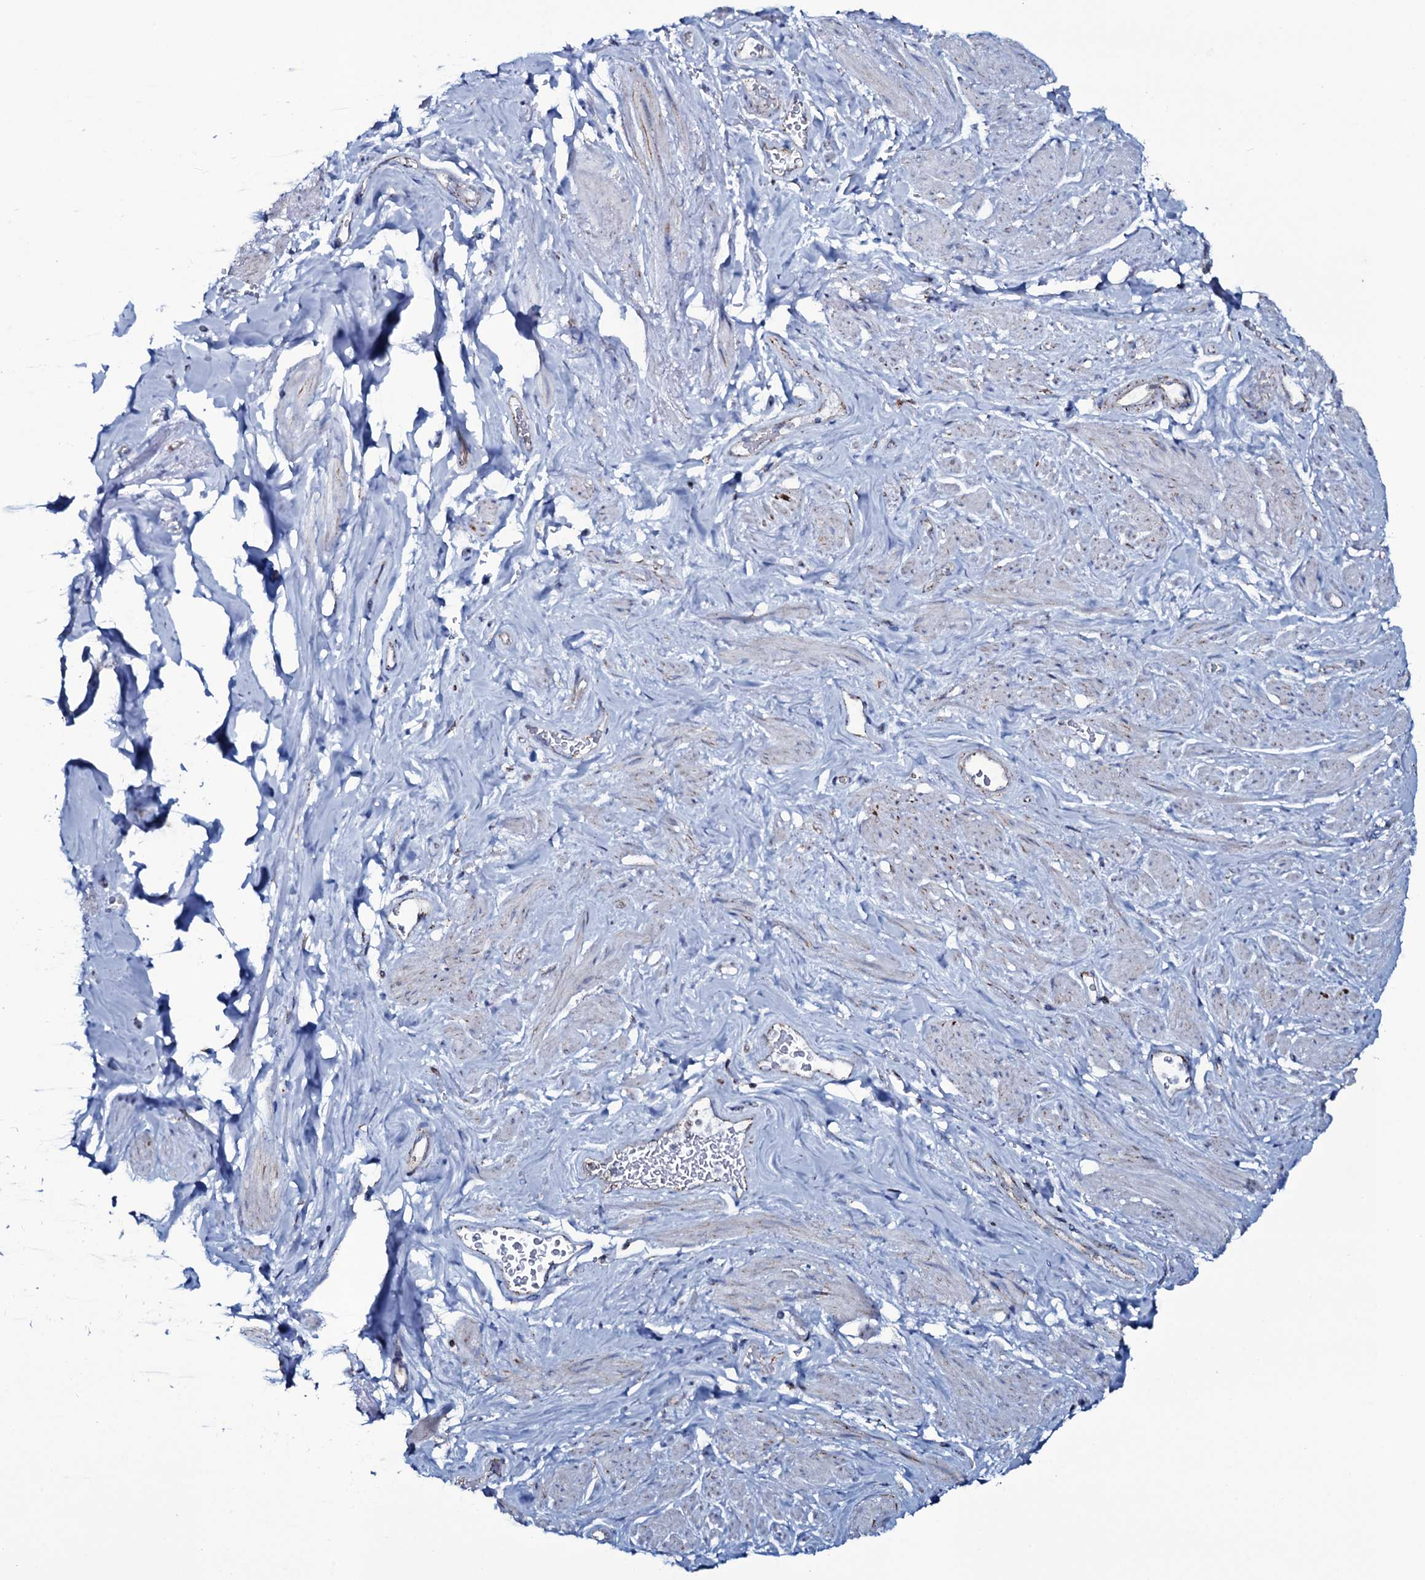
{"staining": {"intensity": "strong", "quantity": "<25%", "location": "cytoplasmic/membranous"}, "tissue": "smooth muscle", "cell_type": "Smooth muscle cells", "image_type": "normal", "snomed": [{"axis": "morphology", "description": "Normal tissue, NOS"}, {"axis": "topography", "description": "Smooth muscle"}, {"axis": "topography", "description": "Peripheral nerve tissue"}], "caption": "Smooth muscle stained with immunohistochemistry reveals strong cytoplasmic/membranous positivity in about <25% of smooth muscle cells. (DAB (3,3'-diaminobenzidine) IHC with brightfield microscopy, high magnification).", "gene": "MRPS35", "patient": {"sex": "male", "age": 69}}